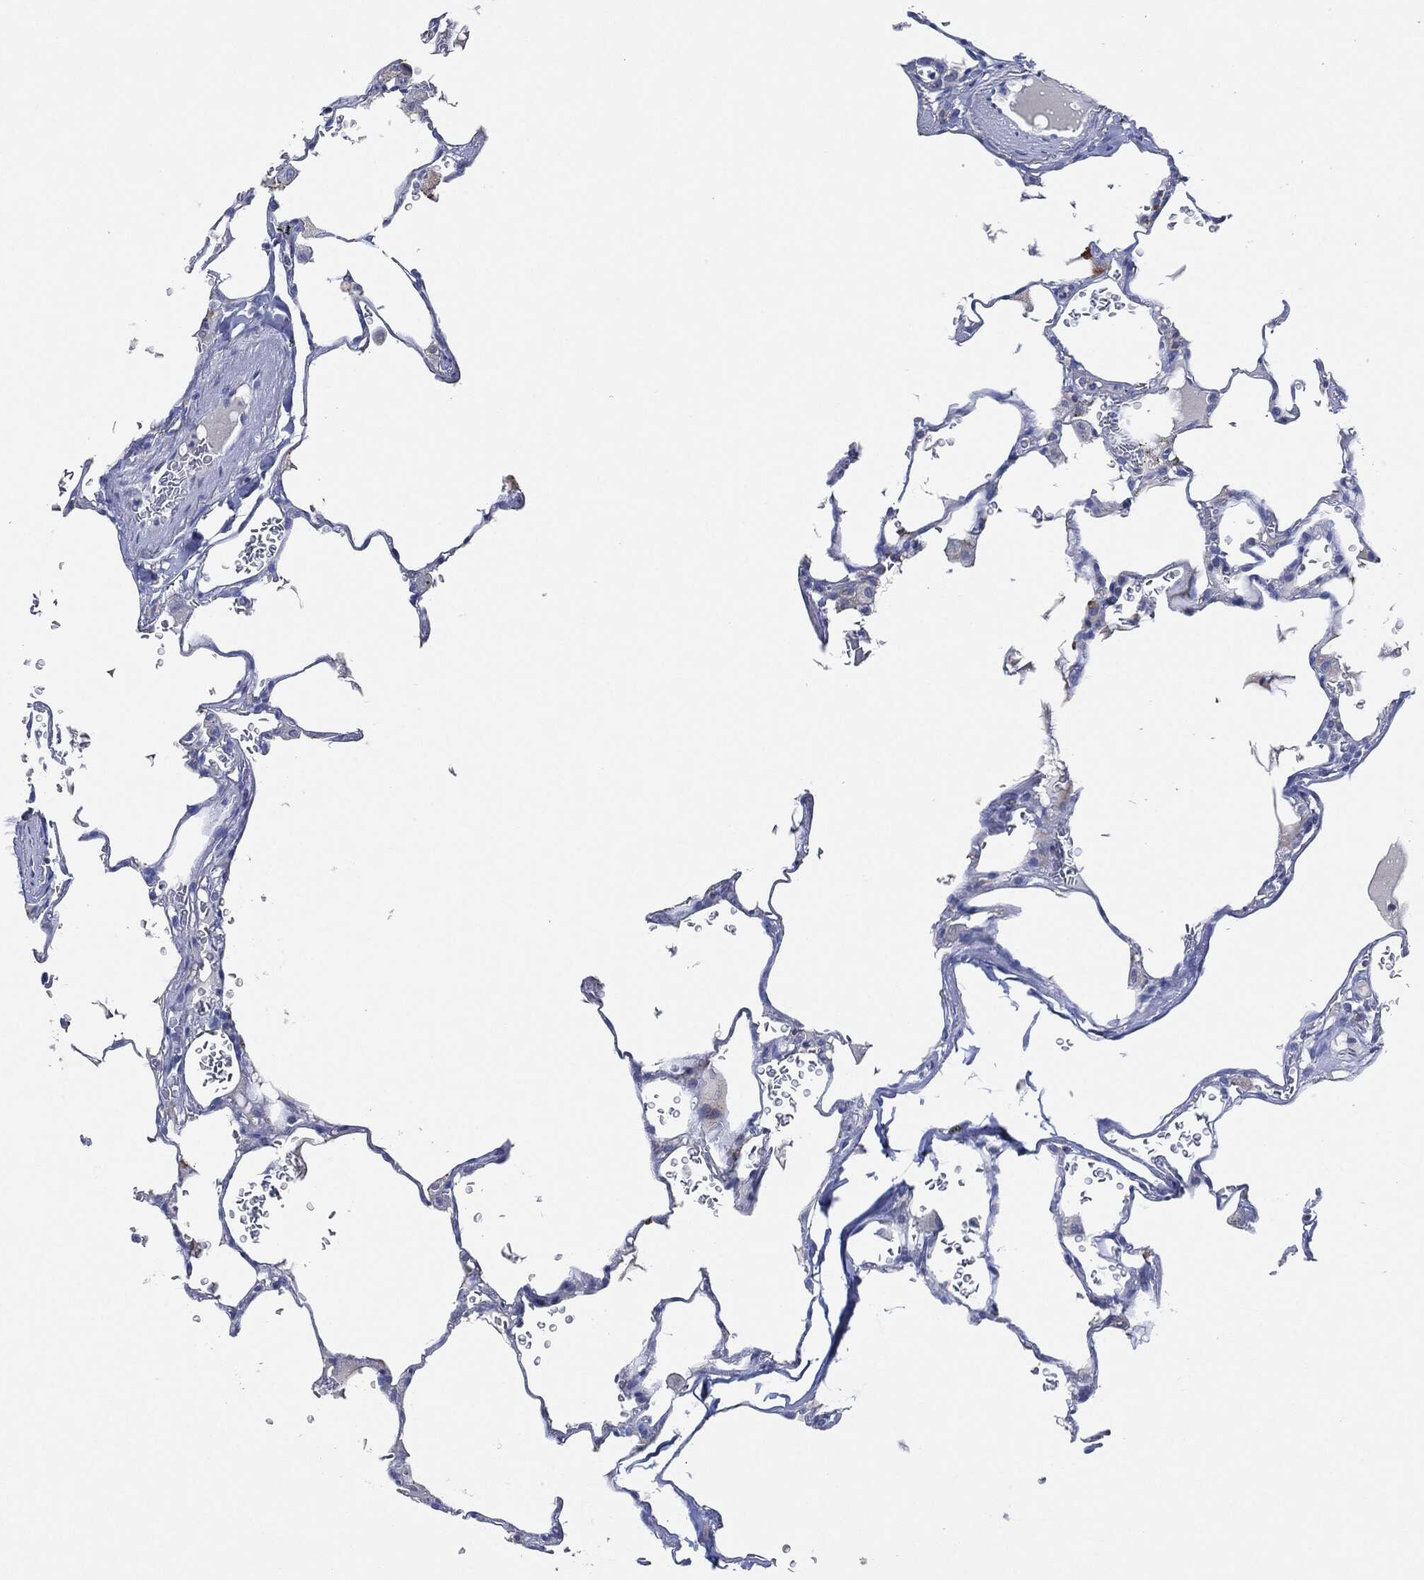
{"staining": {"intensity": "negative", "quantity": "none", "location": "none"}, "tissue": "lung", "cell_type": "Alveolar cells", "image_type": "normal", "snomed": [{"axis": "morphology", "description": "Normal tissue, NOS"}, {"axis": "morphology", "description": "Adenocarcinoma, metastatic, NOS"}, {"axis": "topography", "description": "Lung"}], "caption": "Histopathology image shows no protein staining in alveolar cells of normal lung. (IHC, brightfield microscopy, high magnification).", "gene": "NTRK1", "patient": {"sex": "male", "age": 45}}